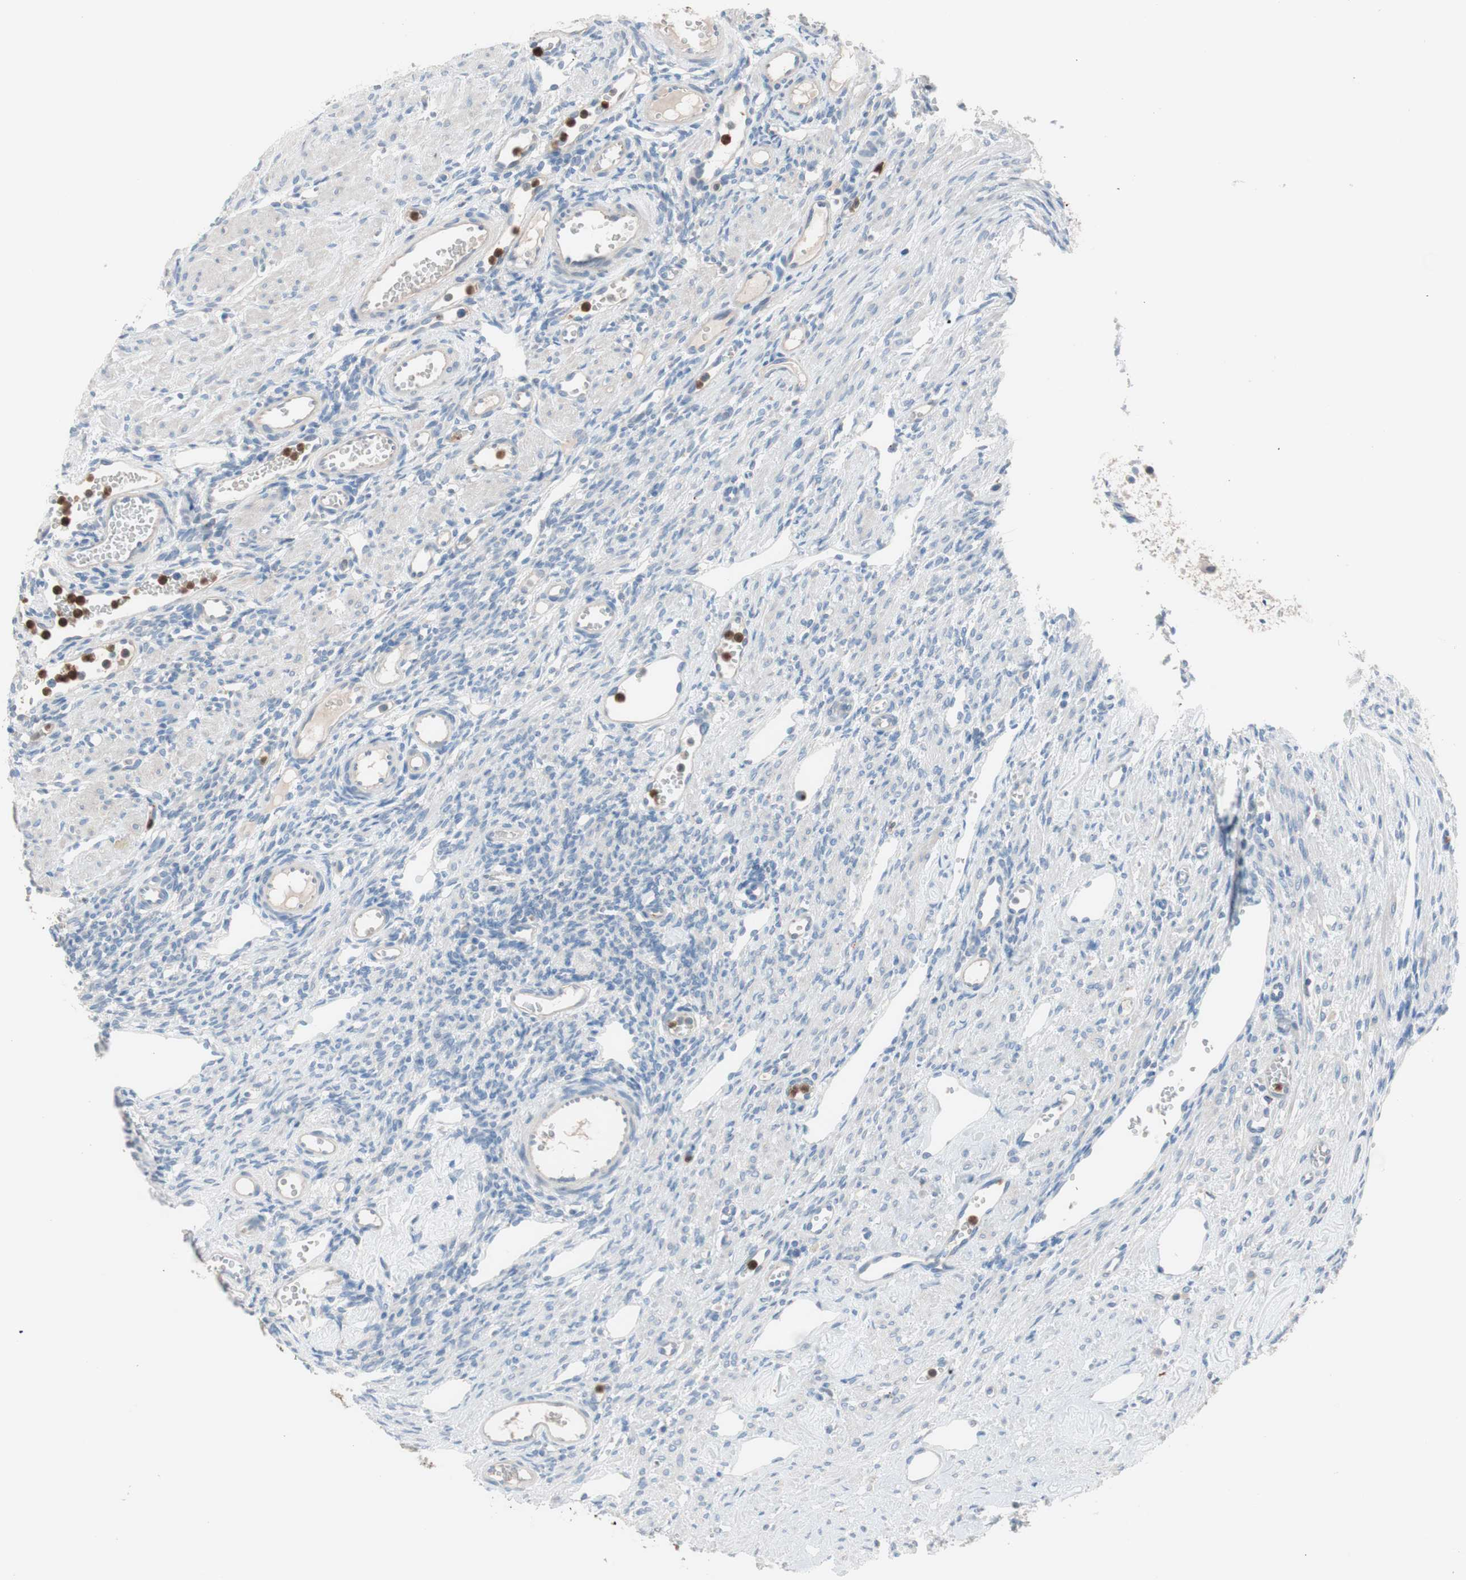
{"staining": {"intensity": "negative", "quantity": "none", "location": "none"}, "tissue": "ovary", "cell_type": "Follicle cells", "image_type": "normal", "snomed": [{"axis": "morphology", "description": "Normal tissue, NOS"}, {"axis": "topography", "description": "Ovary"}], "caption": "Immunohistochemistry (IHC) of unremarkable ovary displays no staining in follicle cells. The staining was performed using DAB to visualize the protein expression in brown, while the nuclei were stained in blue with hematoxylin (Magnification: 20x).", "gene": "CLEC4D", "patient": {"sex": "female", "age": 33}}